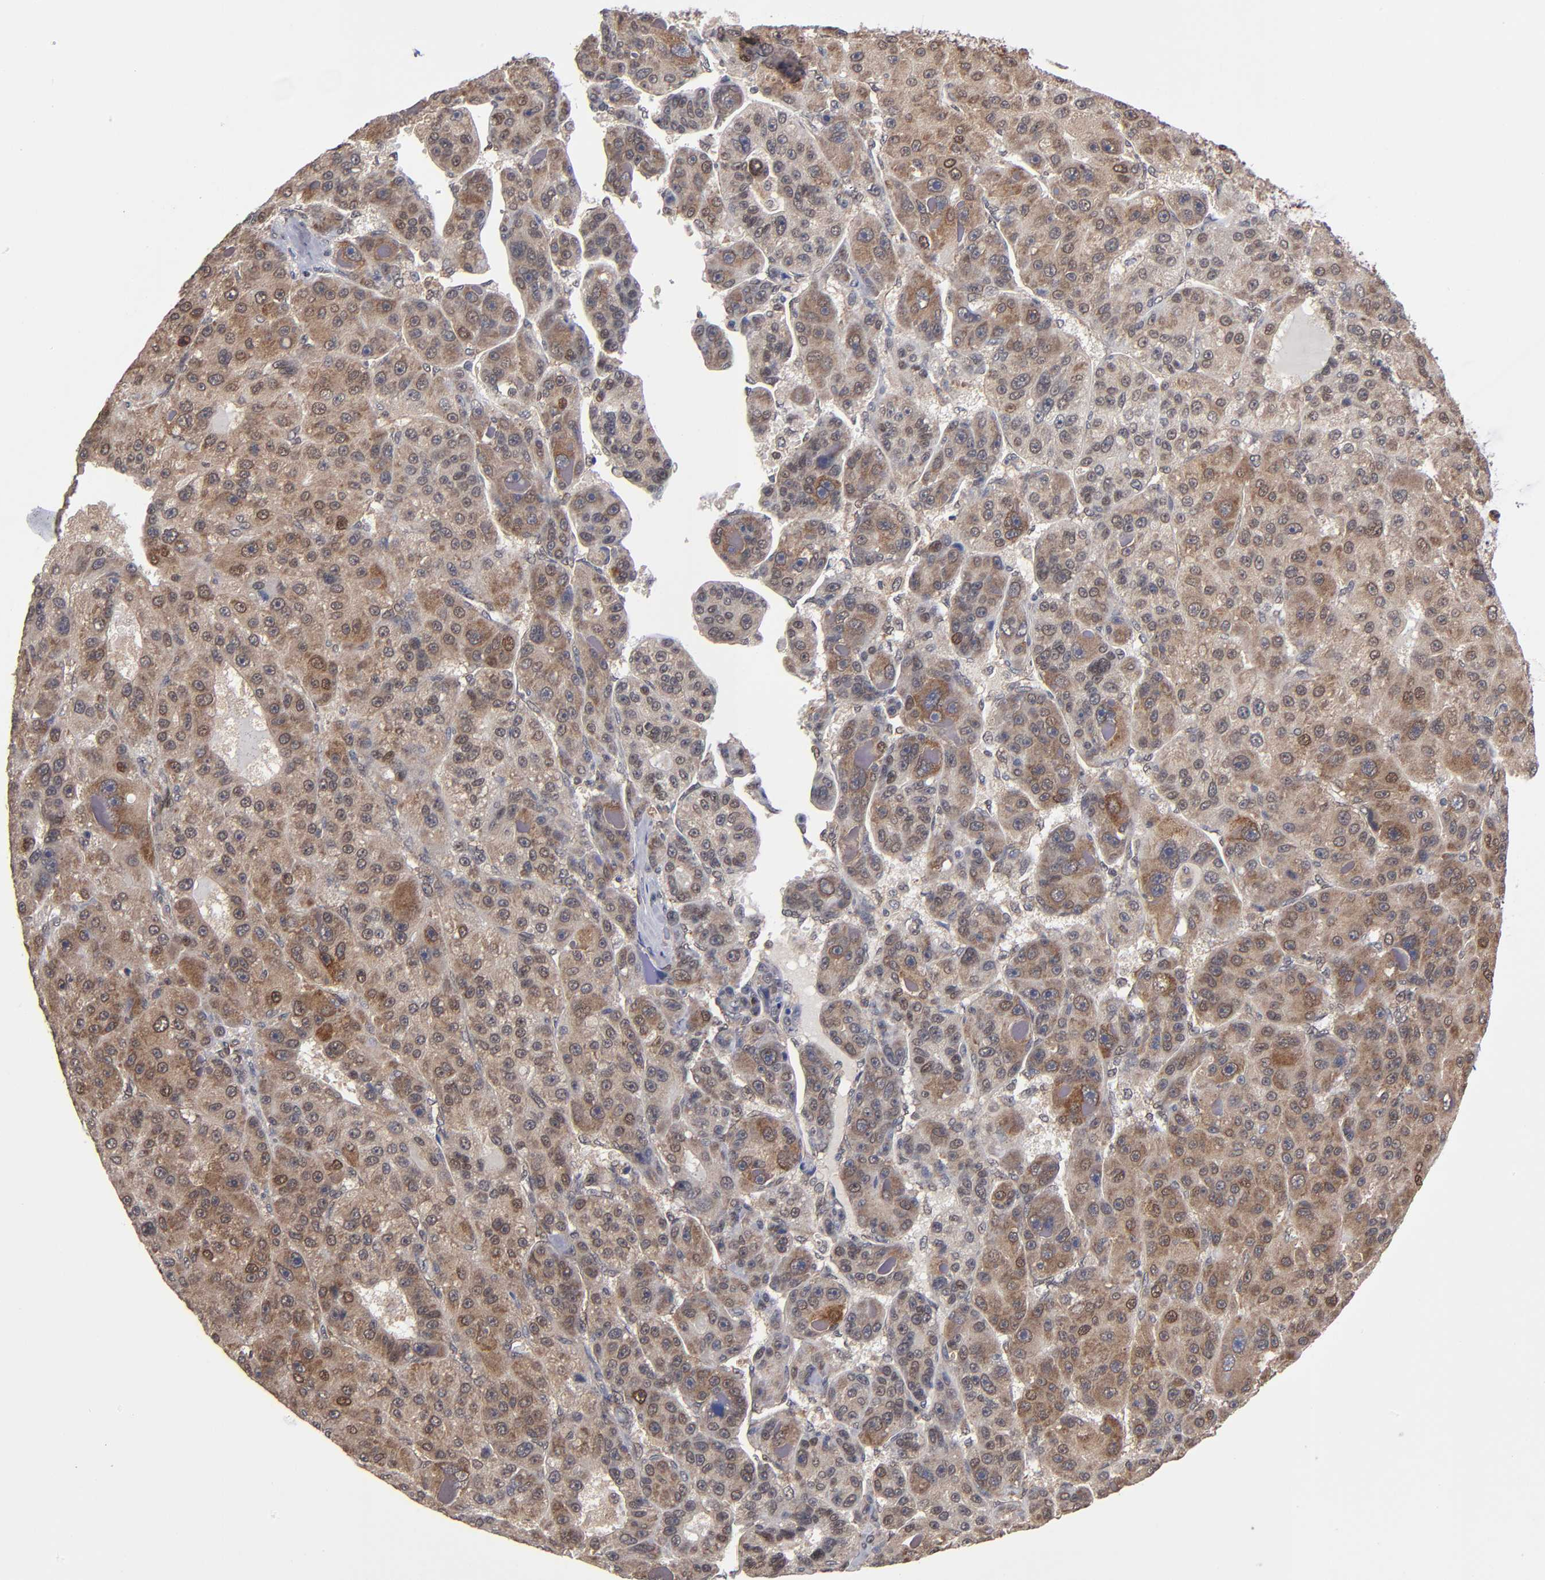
{"staining": {"intensity": "moderate", "quantity": ">75%", "location": "cytoplasmic/membranous"}, "tissue": "liver cancer", "cell_type": "Tumor cells", "image_type": "cancer", "snomed": [{"axis": "morphology", "description": "Carcinoma, Hepatocellular, NOS"}, {"axis": "topography", "description": "Liver"}], "caption": "Liver hepatocellular carcinoma stained with a brown dye shows moderate cytoplasmic/membranous positive expression in about >75% of tumor cells.", "gene": "ALG13", "patient": {"sex": "male", "age": 76}}